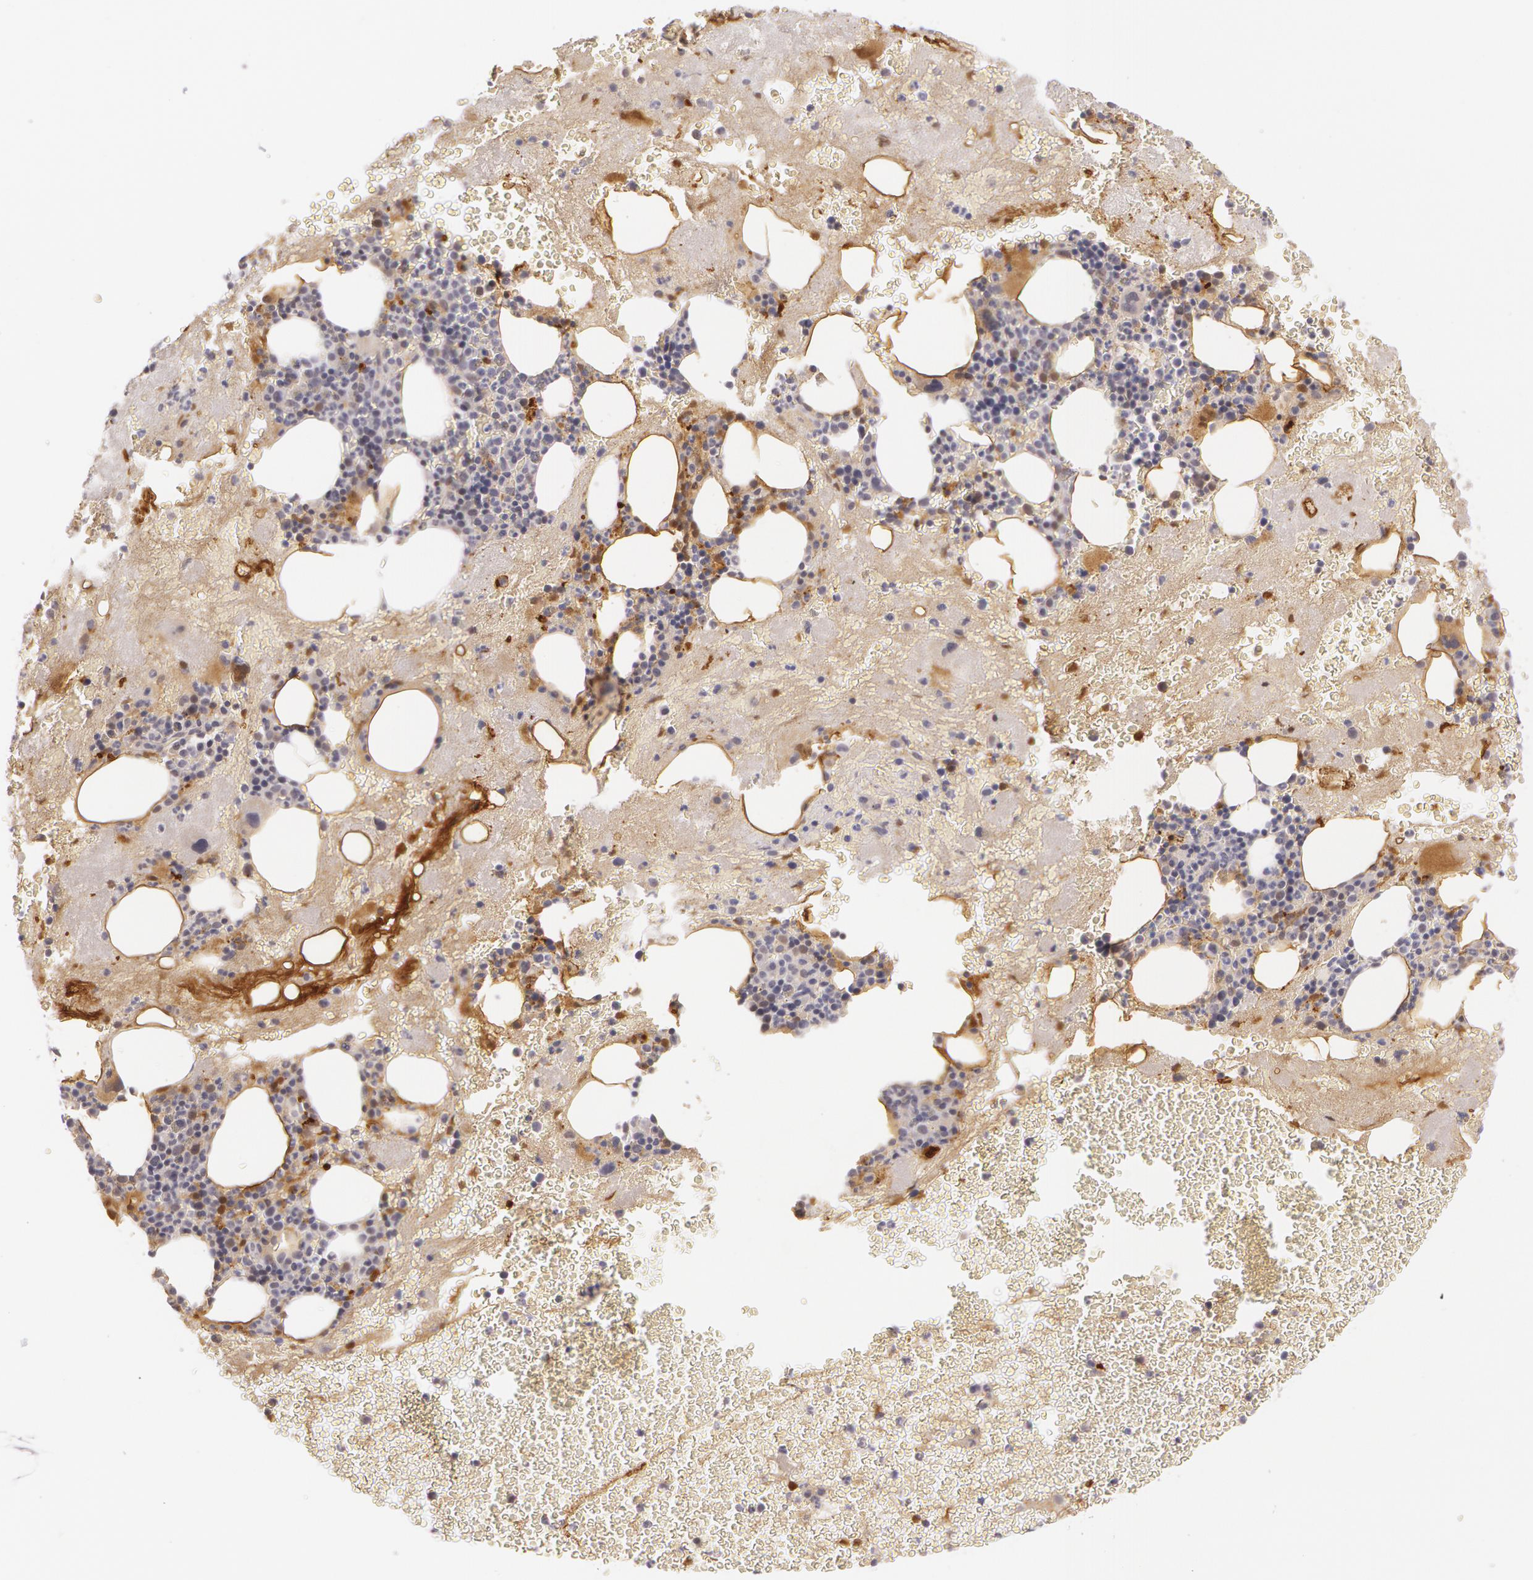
{"staining": {"intensity": "weak", "quantity": "<25%", "location": "cytoplasmic/membranous,nuclear"}, "tissue": "bone marrow", "cell_type": "Hematopoietic cells", "image_type": "normal", "snomed": [{"axis": "morphology", "description": "Normal tissue, NOS"}, {"axis": "topography", "description": "Bone marrow"}], "caption": "Histopathology image shows no protein positivity in hematopoietic cells of benign bone marrow.", "gene": "LBP", "patient": {"sex": "male", "age": 76}}